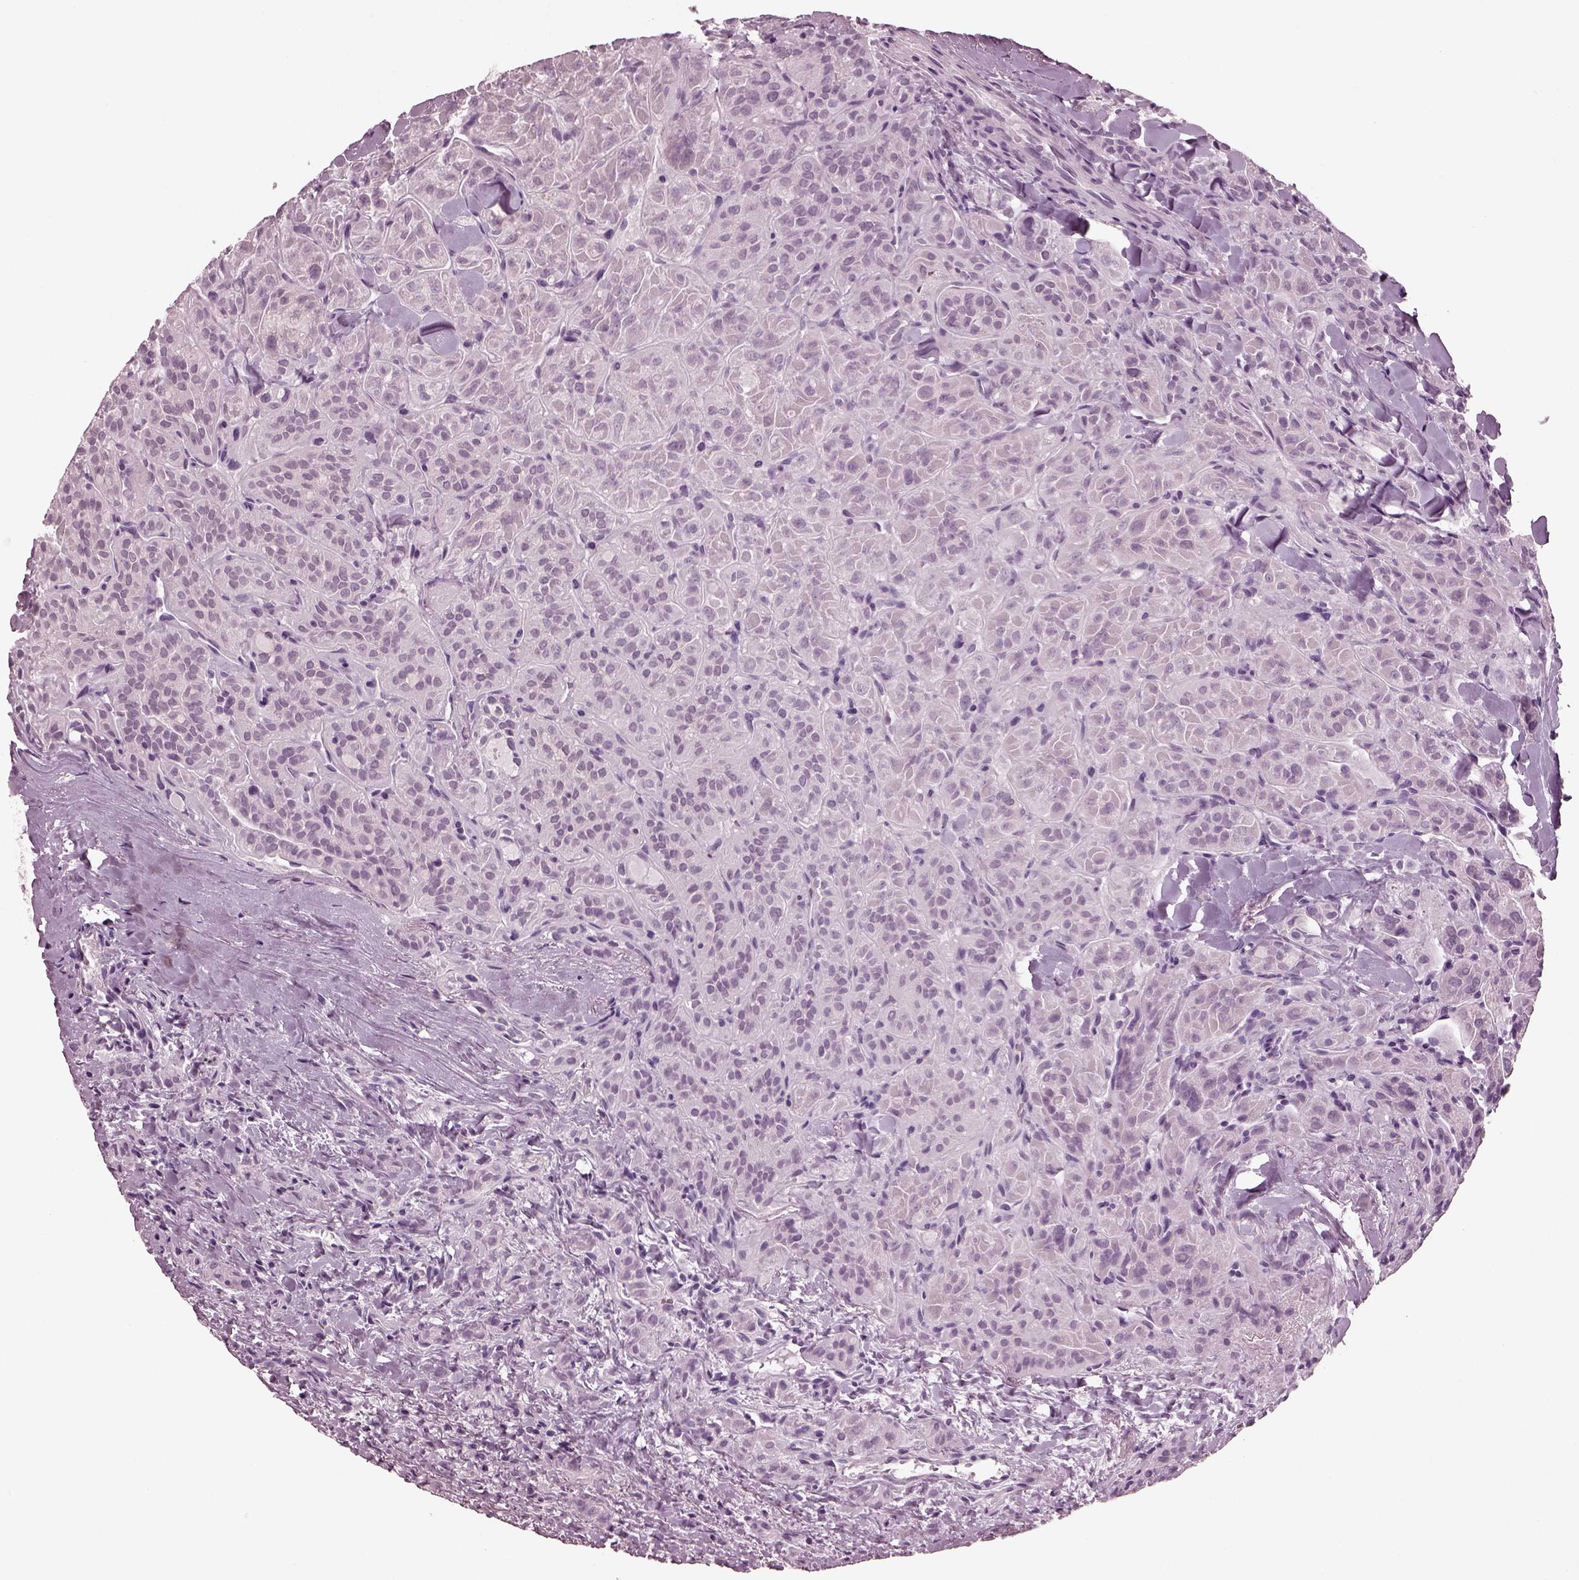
{"staining": {"intensity": "negative", "quantity": "none", "location": "none"}, "tissue": "thyroid cancer", "cell_type": "Tumor cells", "image_type": "cancer", "snomed": [{"axis": "morphology", "description": "Papillary adenocarcinoma, NOS"}, {"axis": "topography", "description": "Thyroid gland"}], "caption": "DAB immunohistochemical staining of thyroid cancer (papillary adenocarcinoma) exhibits no significant positivity in tumor cells.", "gene": "MIB2", "patient": {"sex": "female", "age": 45}}